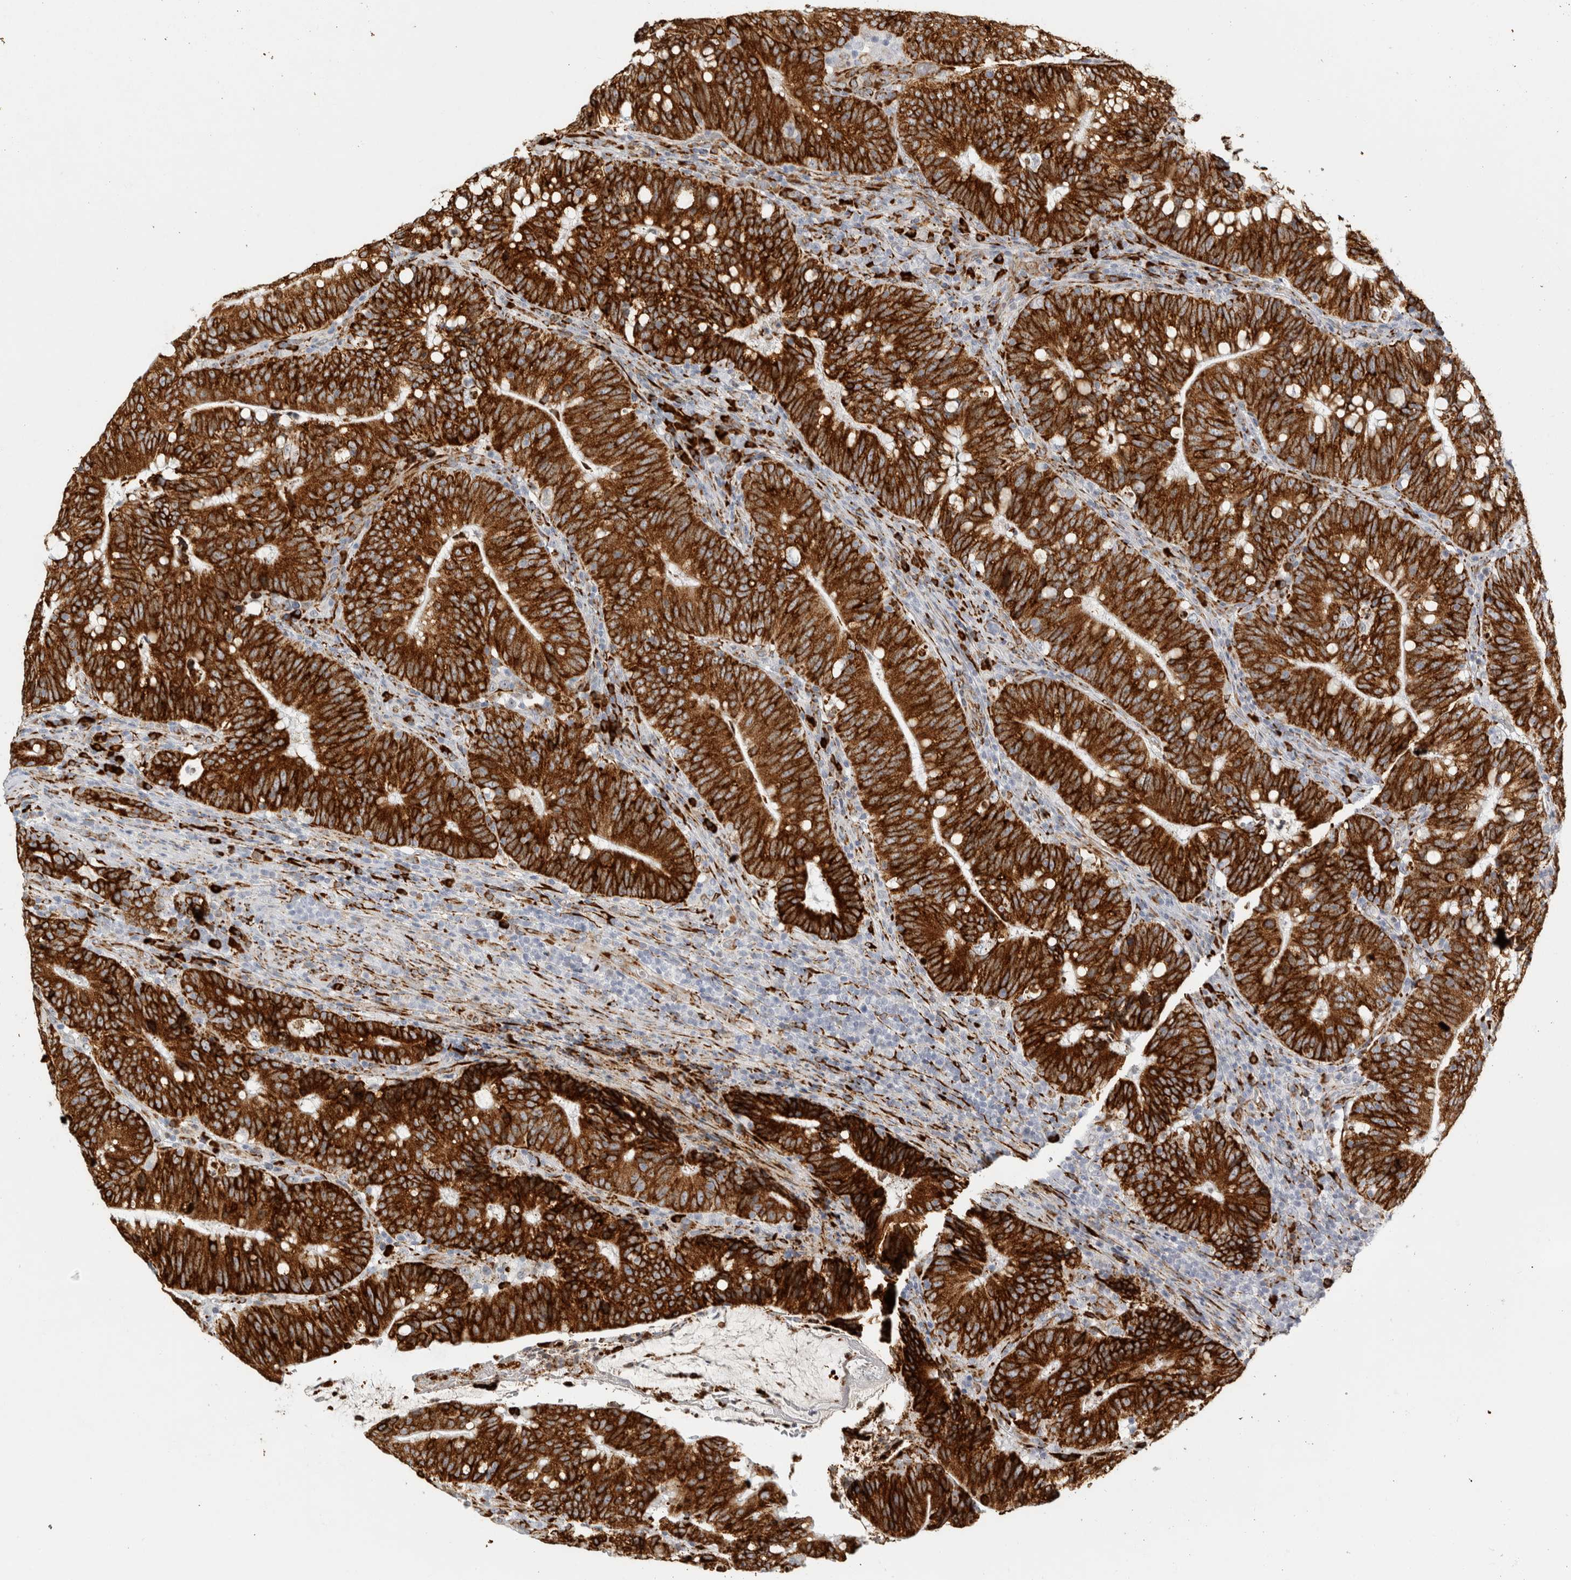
{"staining": {"intensity": "strong", "quantity": ">75%", "location": "cytoplasmic/membranous"}, "tissue": "colorectal cancer", "cell_type": "Tumor cells", "image_type": "cancer", "snomed": [{"axis": "morphology", "description": "Adenocarcinoma, NOS"}, {"axis": "topography", "description": "Colon"}], "caption": "Adenocarcinoma (colorectal) stained with DAB immunohistochemistry reveals high levels of strong cytoplasmic/membranous expression in about >75% of tumor cells. The staining is performed using DAB (3,3'-diaminobenzidine) brown chromogen to label protein expression. The nuclei are counter-stained blue using hematoxylin.", "gene": "OSTN", "patient": {"sex": "female", "age": 66}}